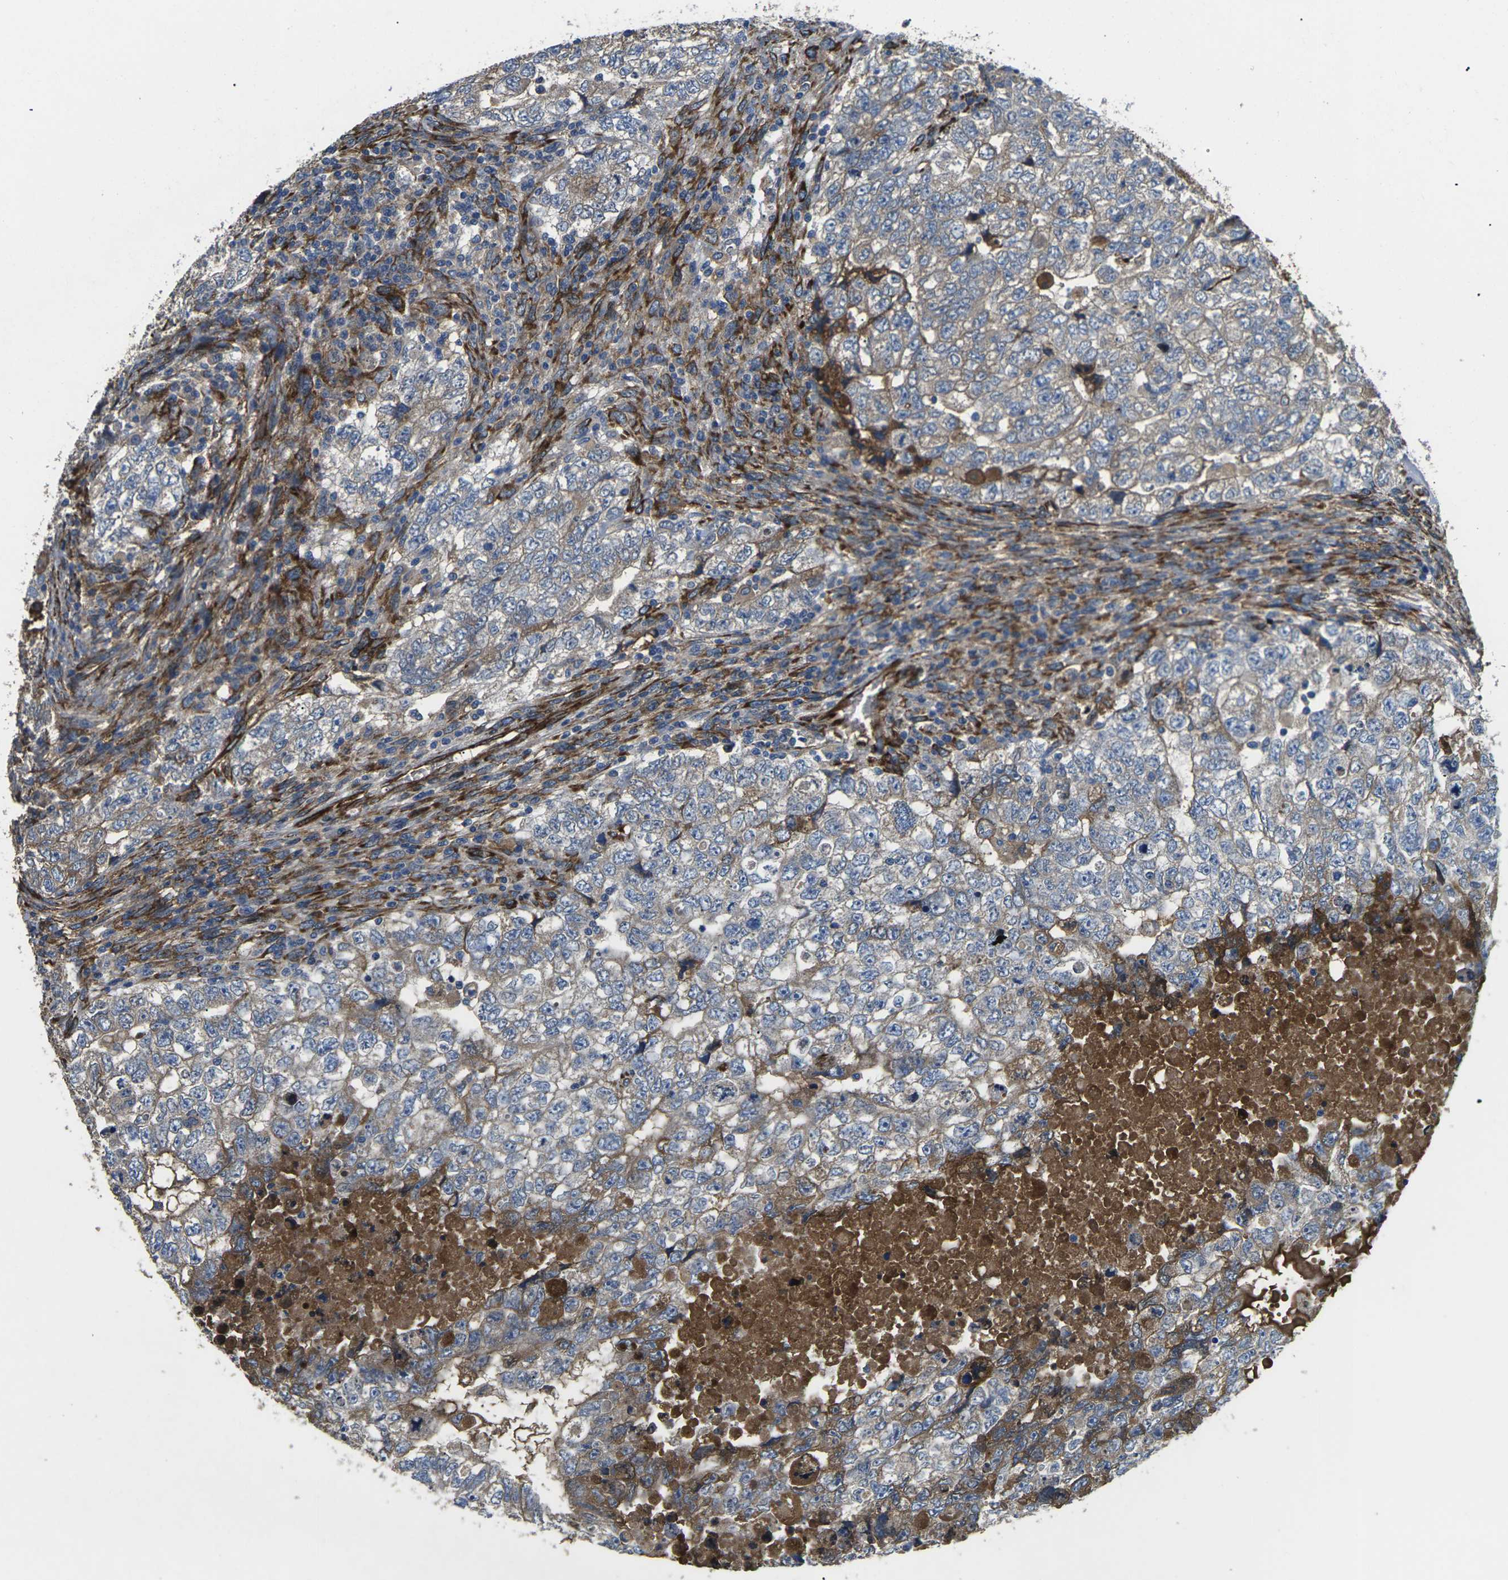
{"staining": {"intensity": "weak", "quantity": "<25%", "location": "cytoplasmic/membranous"}, "tissue": "testis cancer", "cell_type": "Tumor cells", "image_type": "cancer", "snomed": [{"axis": "morphology", "description": "Carcinoma, Embryonal, NOS"}, {"axis": "topography", "description": "Testis"}], "caption": "Immunohistochemical staining of testis embryonal carcinoma shows no significant expression in tumor cells.", "gene": "PDZD8", "patient": {"sex": "male", "age": 36}}